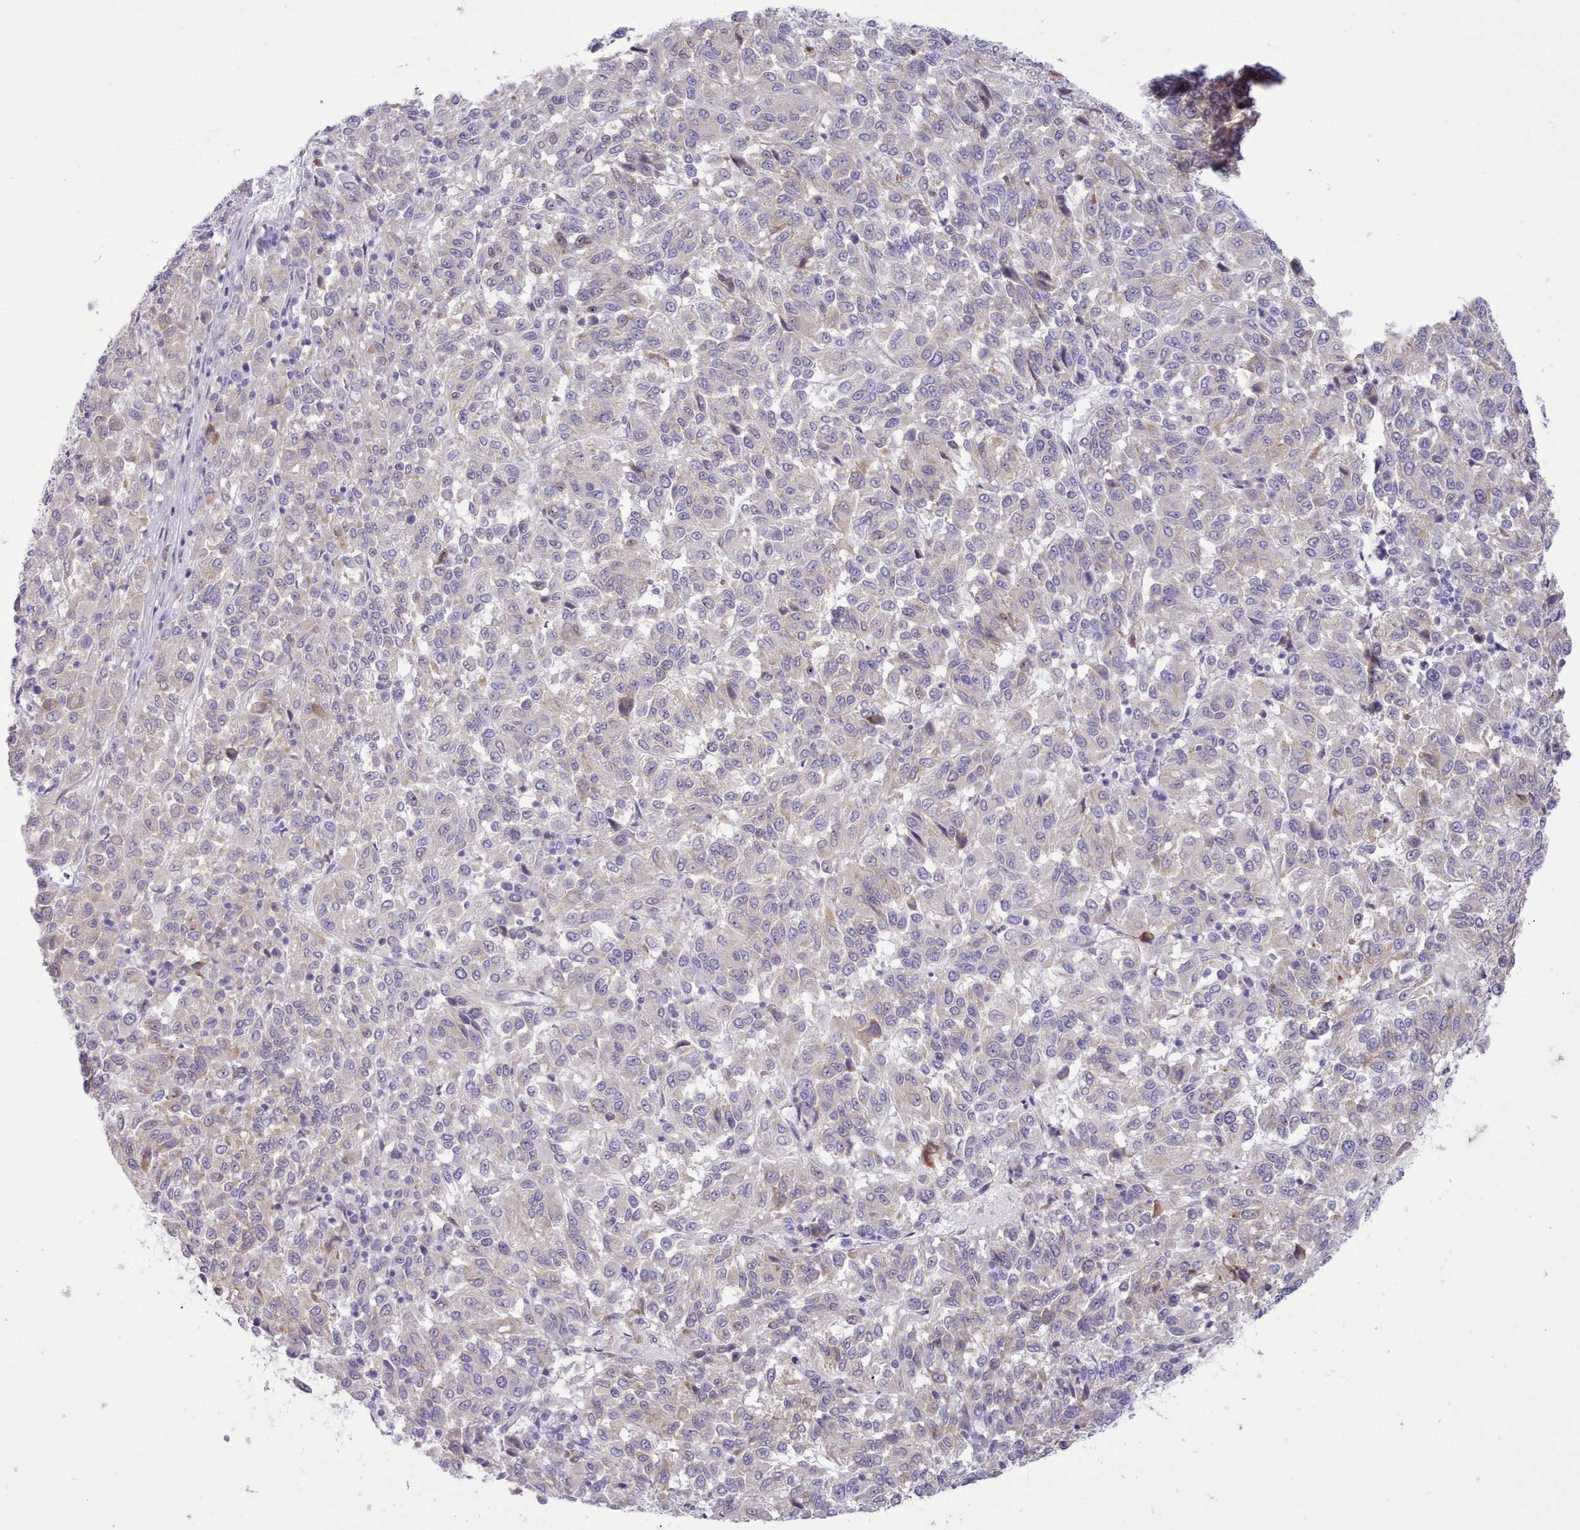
{"staining": {"intensity": "weak", "quantity": "25%-75%", "location": "cytoplasmic/membranous"}, "tissue": "melanoma", "cell_type": "Tumor cells", "image_type": "cancer", "snomed": [{"axis": "morphology", "description": "Malignant melanoma, Metastatic site"}, {"axis": "topography", "description": "Lung"}], "caption": "A histopathology image of human melanoma stained for a protein shows weak cytoplasmic/membranous brown staining in tumor cells. The staining was performed using DAB to visualize the protein expression in brown, while the nuclei were stained in blue with hematoxylin (Magnification: 20x).", "gene": "TMEM253", "patient": {"sex": "male", "age": 64}}